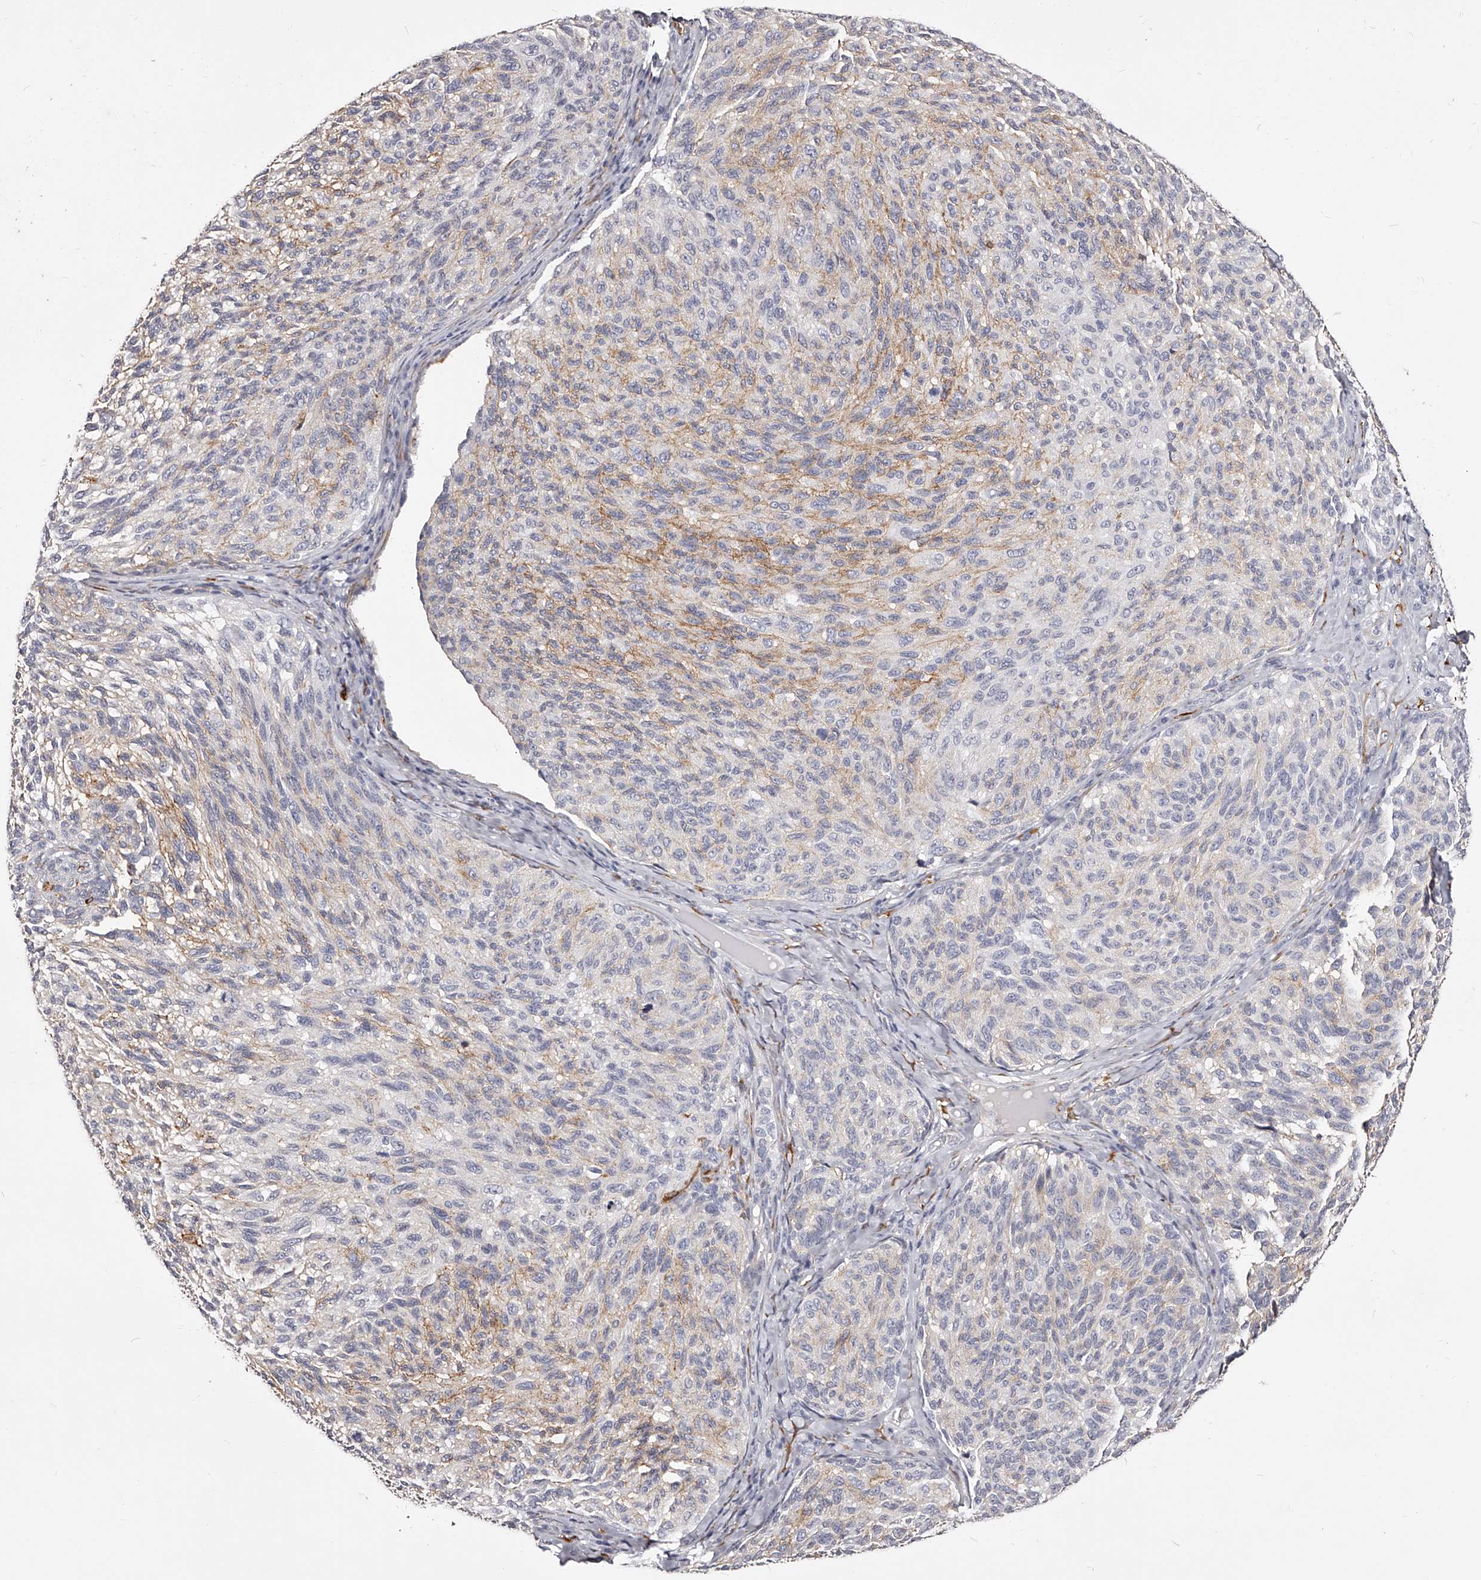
{"staining": {"intensity": "negative", "quantity": "none", "location": "none"}, "tissue": "melanoma", "cell_type": "Tumor cells", "image_type": "cancer", "snomed": [{"axis": "morphology", "description": "Malignant melanoma, NOS"}, {"axis": "topography", "description": "Skin"}], "caption": "Human malignant melanoma stained for a protein using immunohistochemistry displays no staining in tumor cells.", "gene": "CD82", "patient": {"sex": "female", "age": 73}}